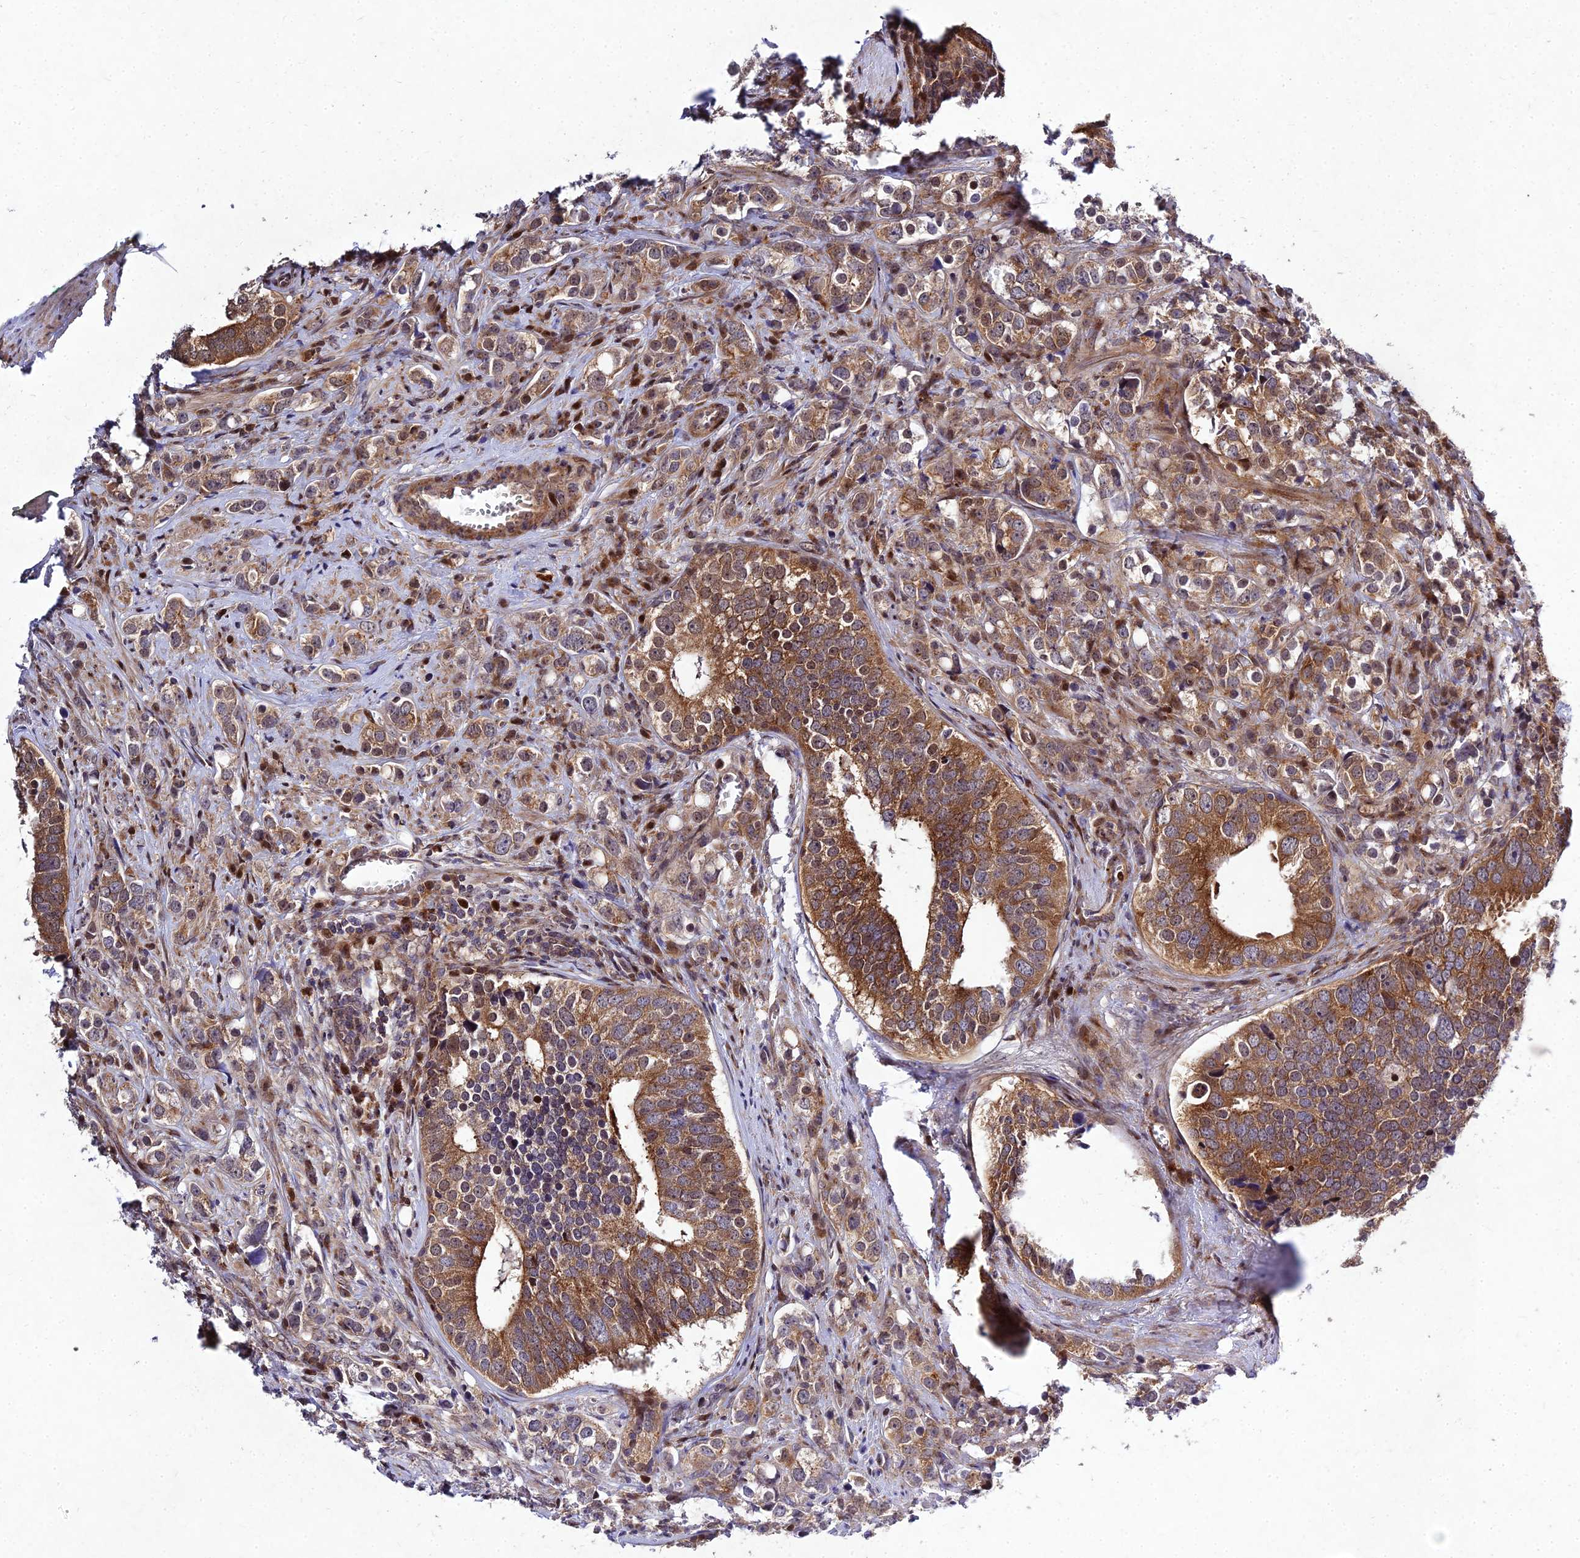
{"staining": {"intensity": "moderate", "quantity": ">75%", "location": "cytoplasmic/membranous"}, "tissue": "prostate cancer", "cell_type": "Tumor cells", "image_type": "cancer", "snomed": [{"axis": "morphology", "description": "Adenocarcinoma, High grade"}, {"axis": "topography", "description": "Prostate"}], "caption": "Immunohistochemistry histopathology image of neoplastic tissue: human prostate high-grade adenocarcinoma stained using IHC displays medium levels of moderate protein expression localized specifically in the cytoplasmic/membranous of tumor cells, appearing as a cytoplasmic/membranous brown color.", "gene": "MKKS", "patient": {"sex": "male", "age": 71}}